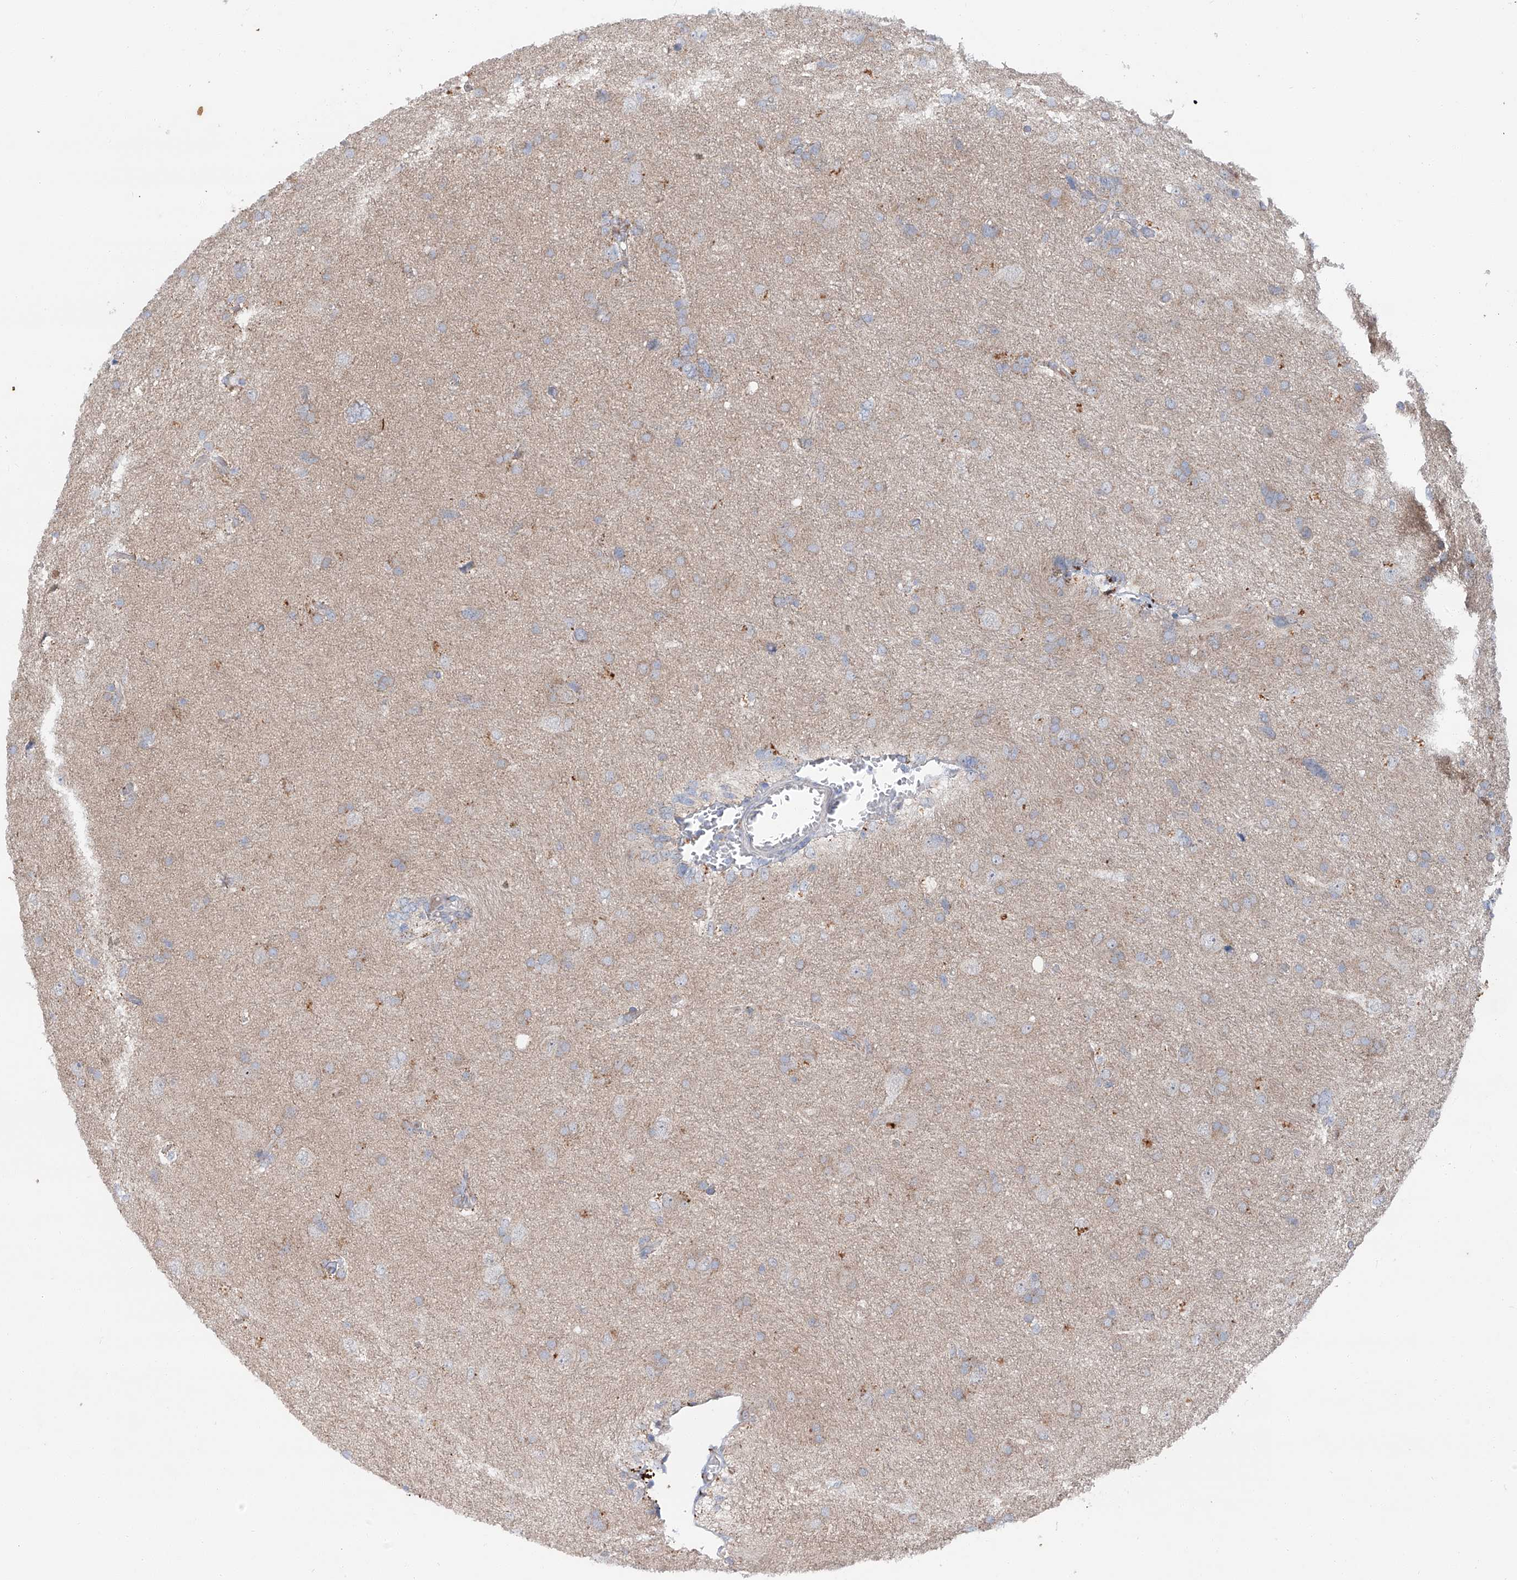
{"staining": {"intensity": "negative", "quantity": "none", "location": "none"}, "tissue": "glioma", "cell_type": "Tumor cells", "image_type": "cancer", "snomed": [{"axis": "morphology", "description": "Glioma, malignant, High grade"}, {"axis": "topography", "description": "Brain"}], "caption": "Immunohistochemistry image of neoplastic tissue: human malignant glioma (high-grade) stained with DAB exhibits no significant protein staining in tumor cells.", "gene": "SIX4", "patient": {"sex": "female", "age": 59}}